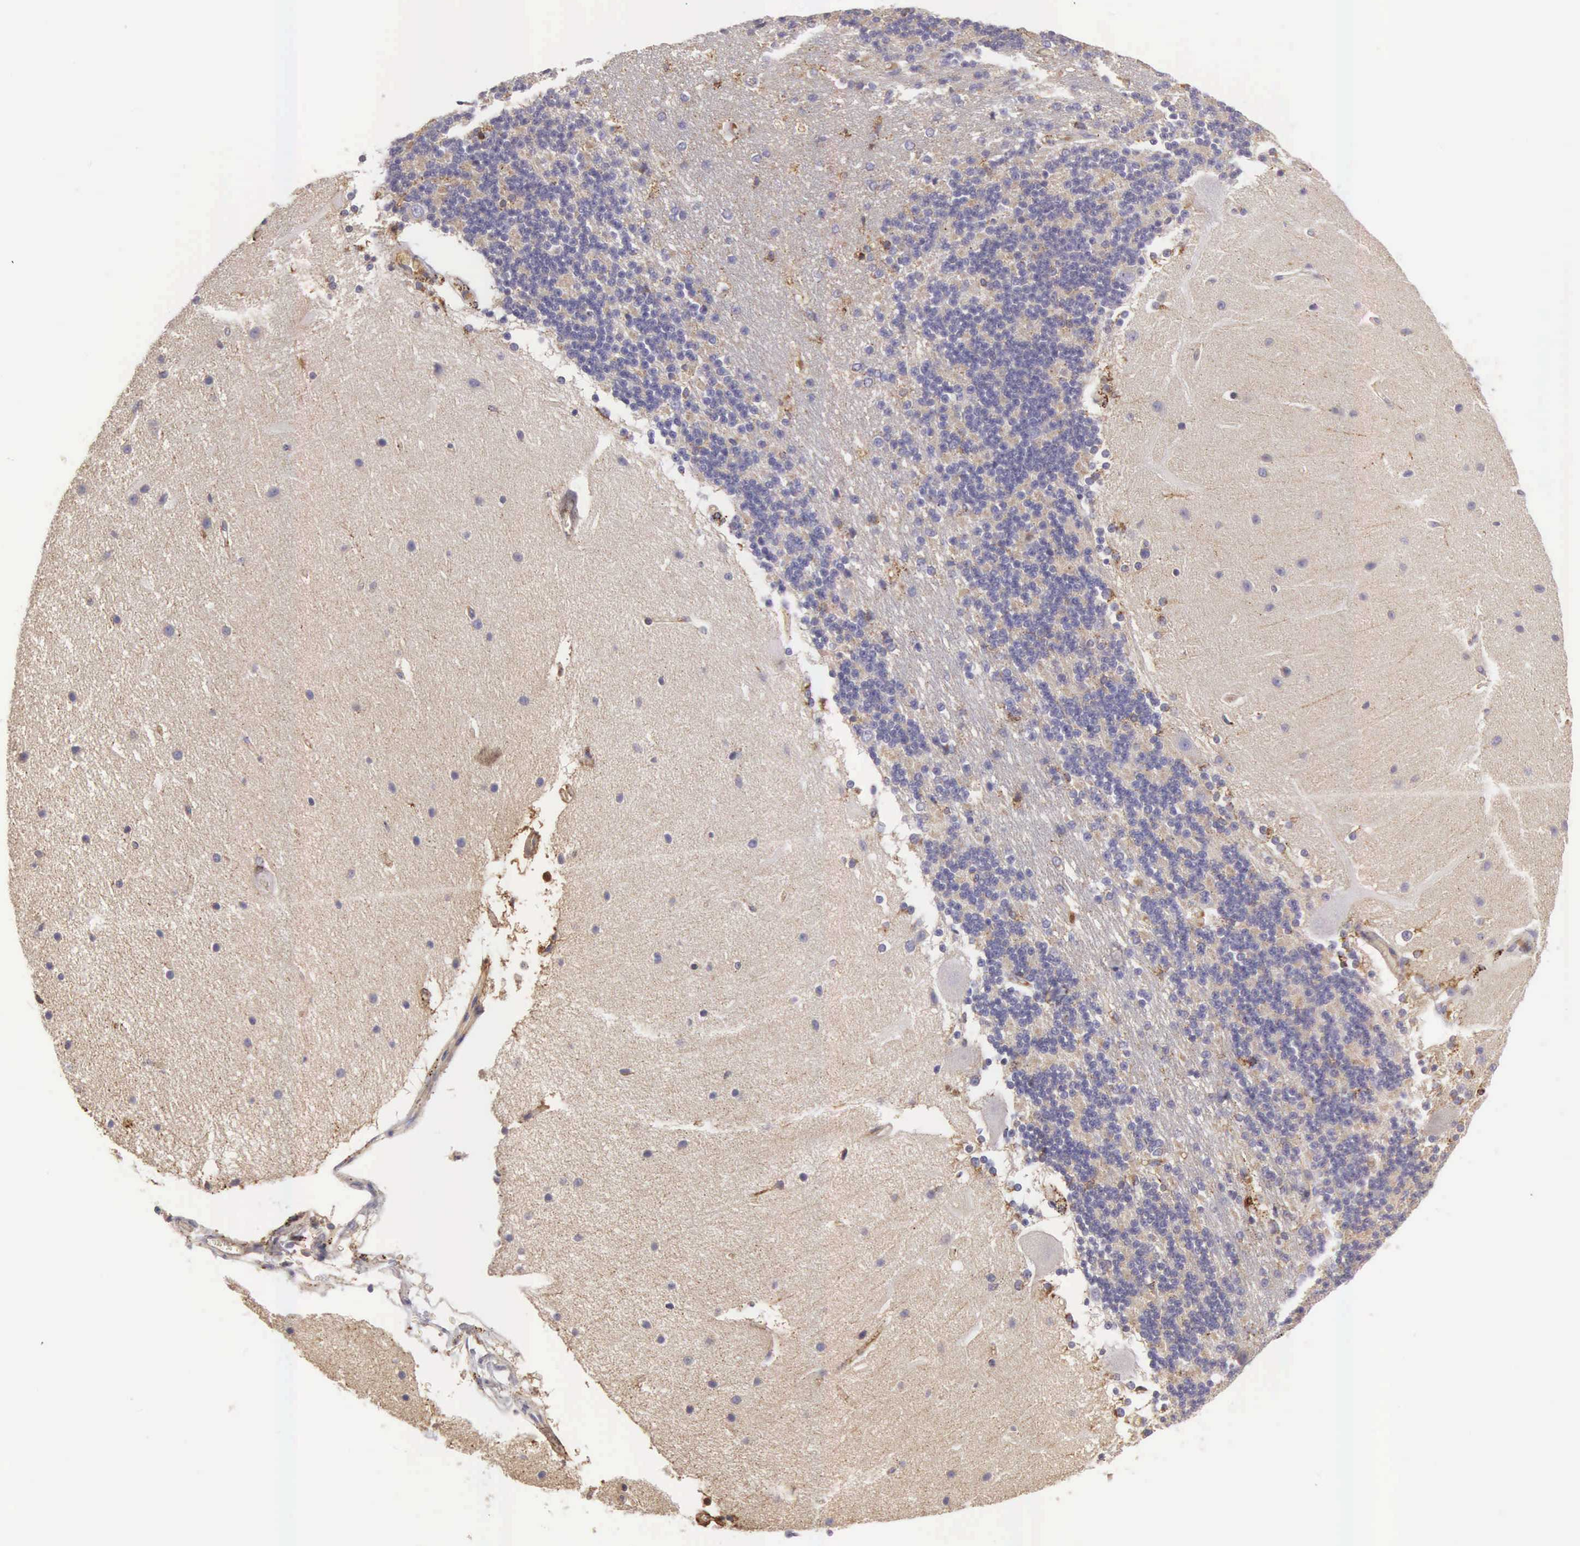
{"staining": {"intensity": "negative", "quantity": "none", "location": "none"}, "tissue": "cerebellum", "cell_type": "Cells in granular layer", "image_type": "normal", "snomed": [{"axis": "morphology", "description": "Normal tissue, NOS"}, {"axis": "topography", "description": "Cerebellum"}], "caption": "Immunohistochemistry (IHC) micrograph of benign cerebellum: human cerebellum stained with DAB (3,3'-diaminobenzidine) exhibits no significant protein positivity in cells in granular layer. (DAB immunohistochemistry (IHC), high magnification).", "gene": "CLU", "patient": {"sex": "female", "age": 54}}